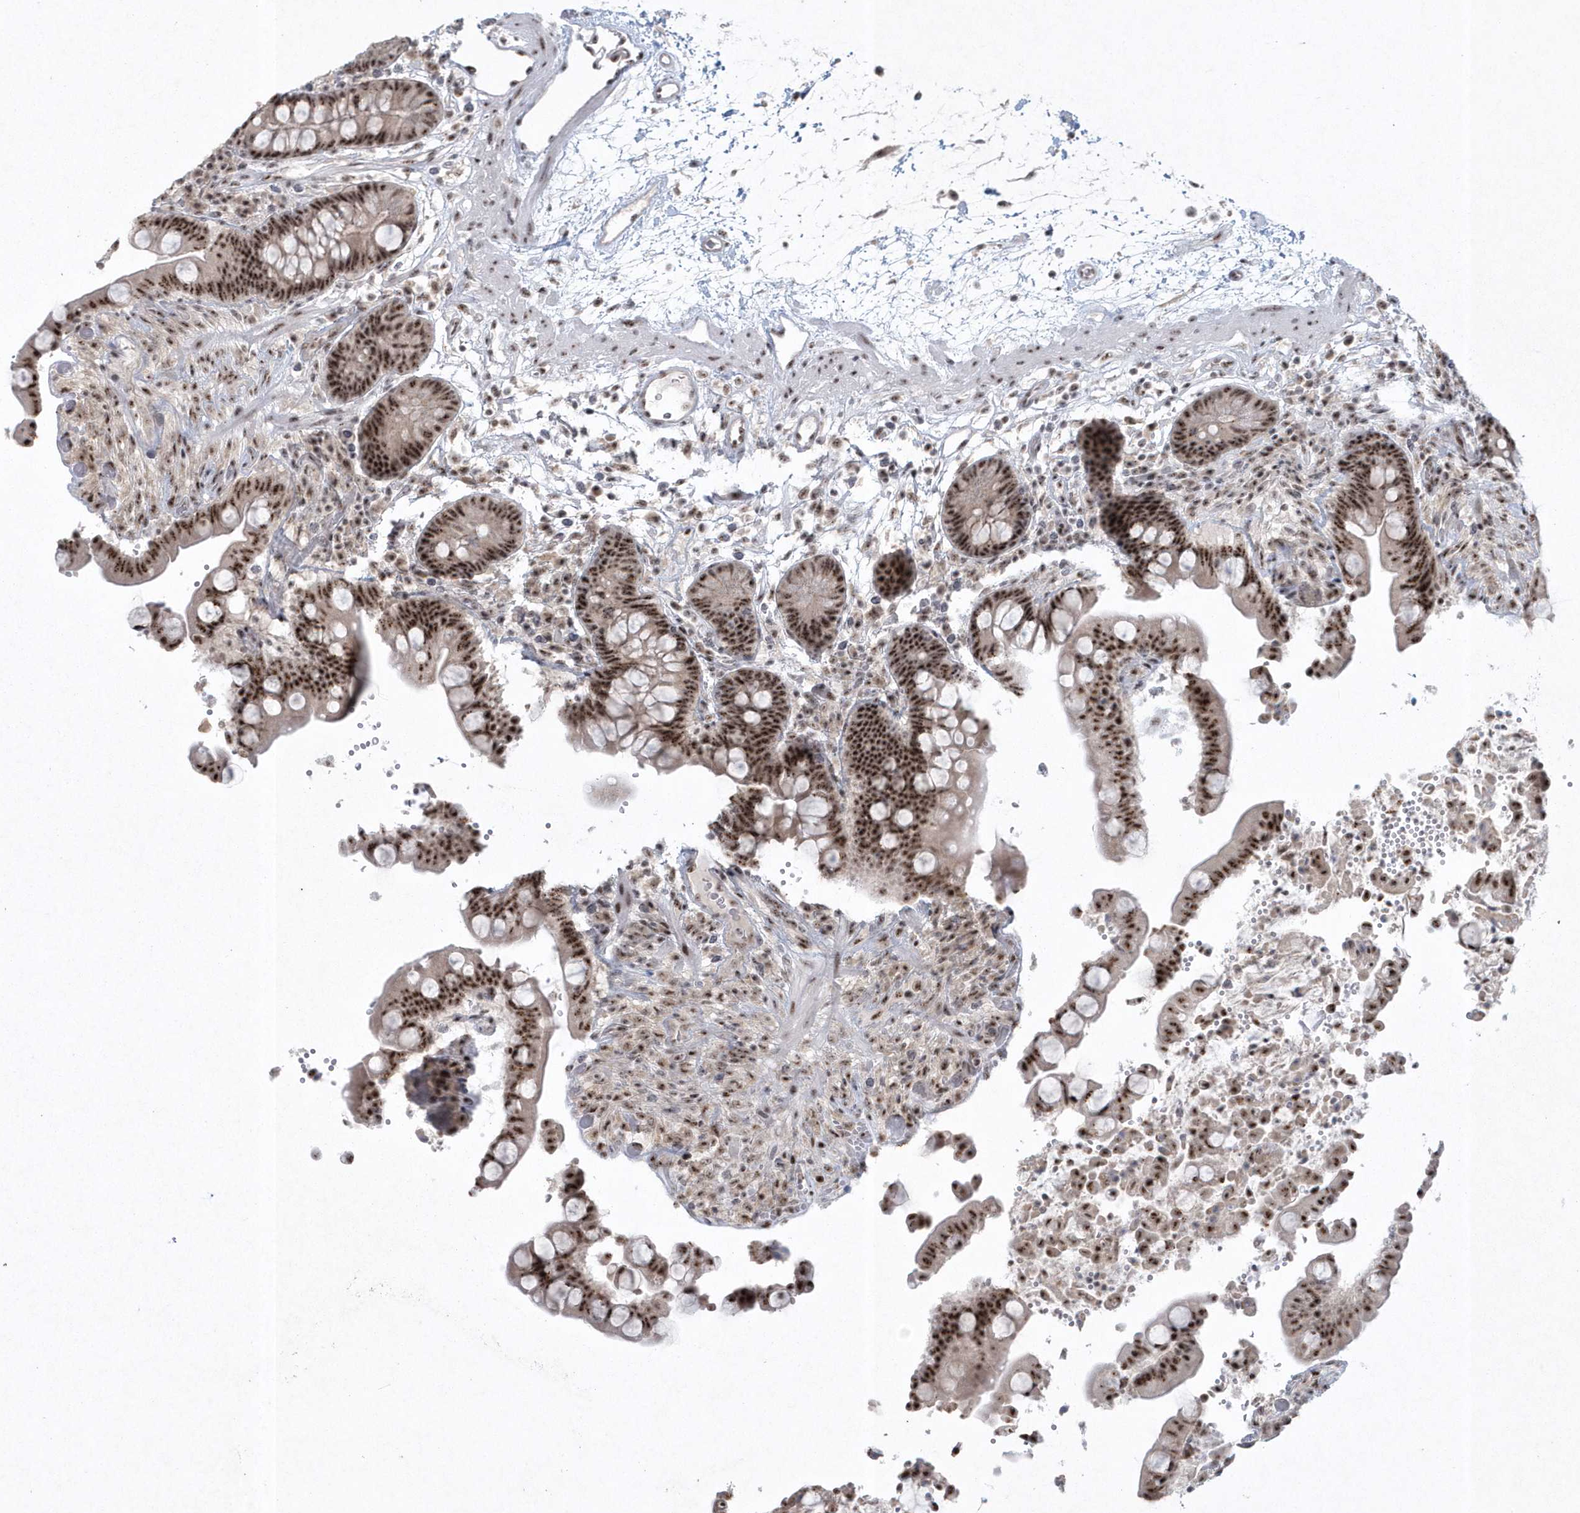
{"staining": {"intensity": "weak", "quantity": "25%-75%", "location": "cytoplasmic/membranous"}, "tissue": "colon", "cell_type": "Endothelial cells", "image_type": "normal", "snomed": [{"axis": "morphology", "description": "Normal tissue, NOS"}, {"axis": "topography", "description": "Colon"}], "caption": "Protein expression analysis of normal colon demonstrates weak cytoplasmic/membranous staining in about 25%-75% of endothelial cells.", "gene": "KDM6B", "patient": {"sex": "male", "age": 73}}